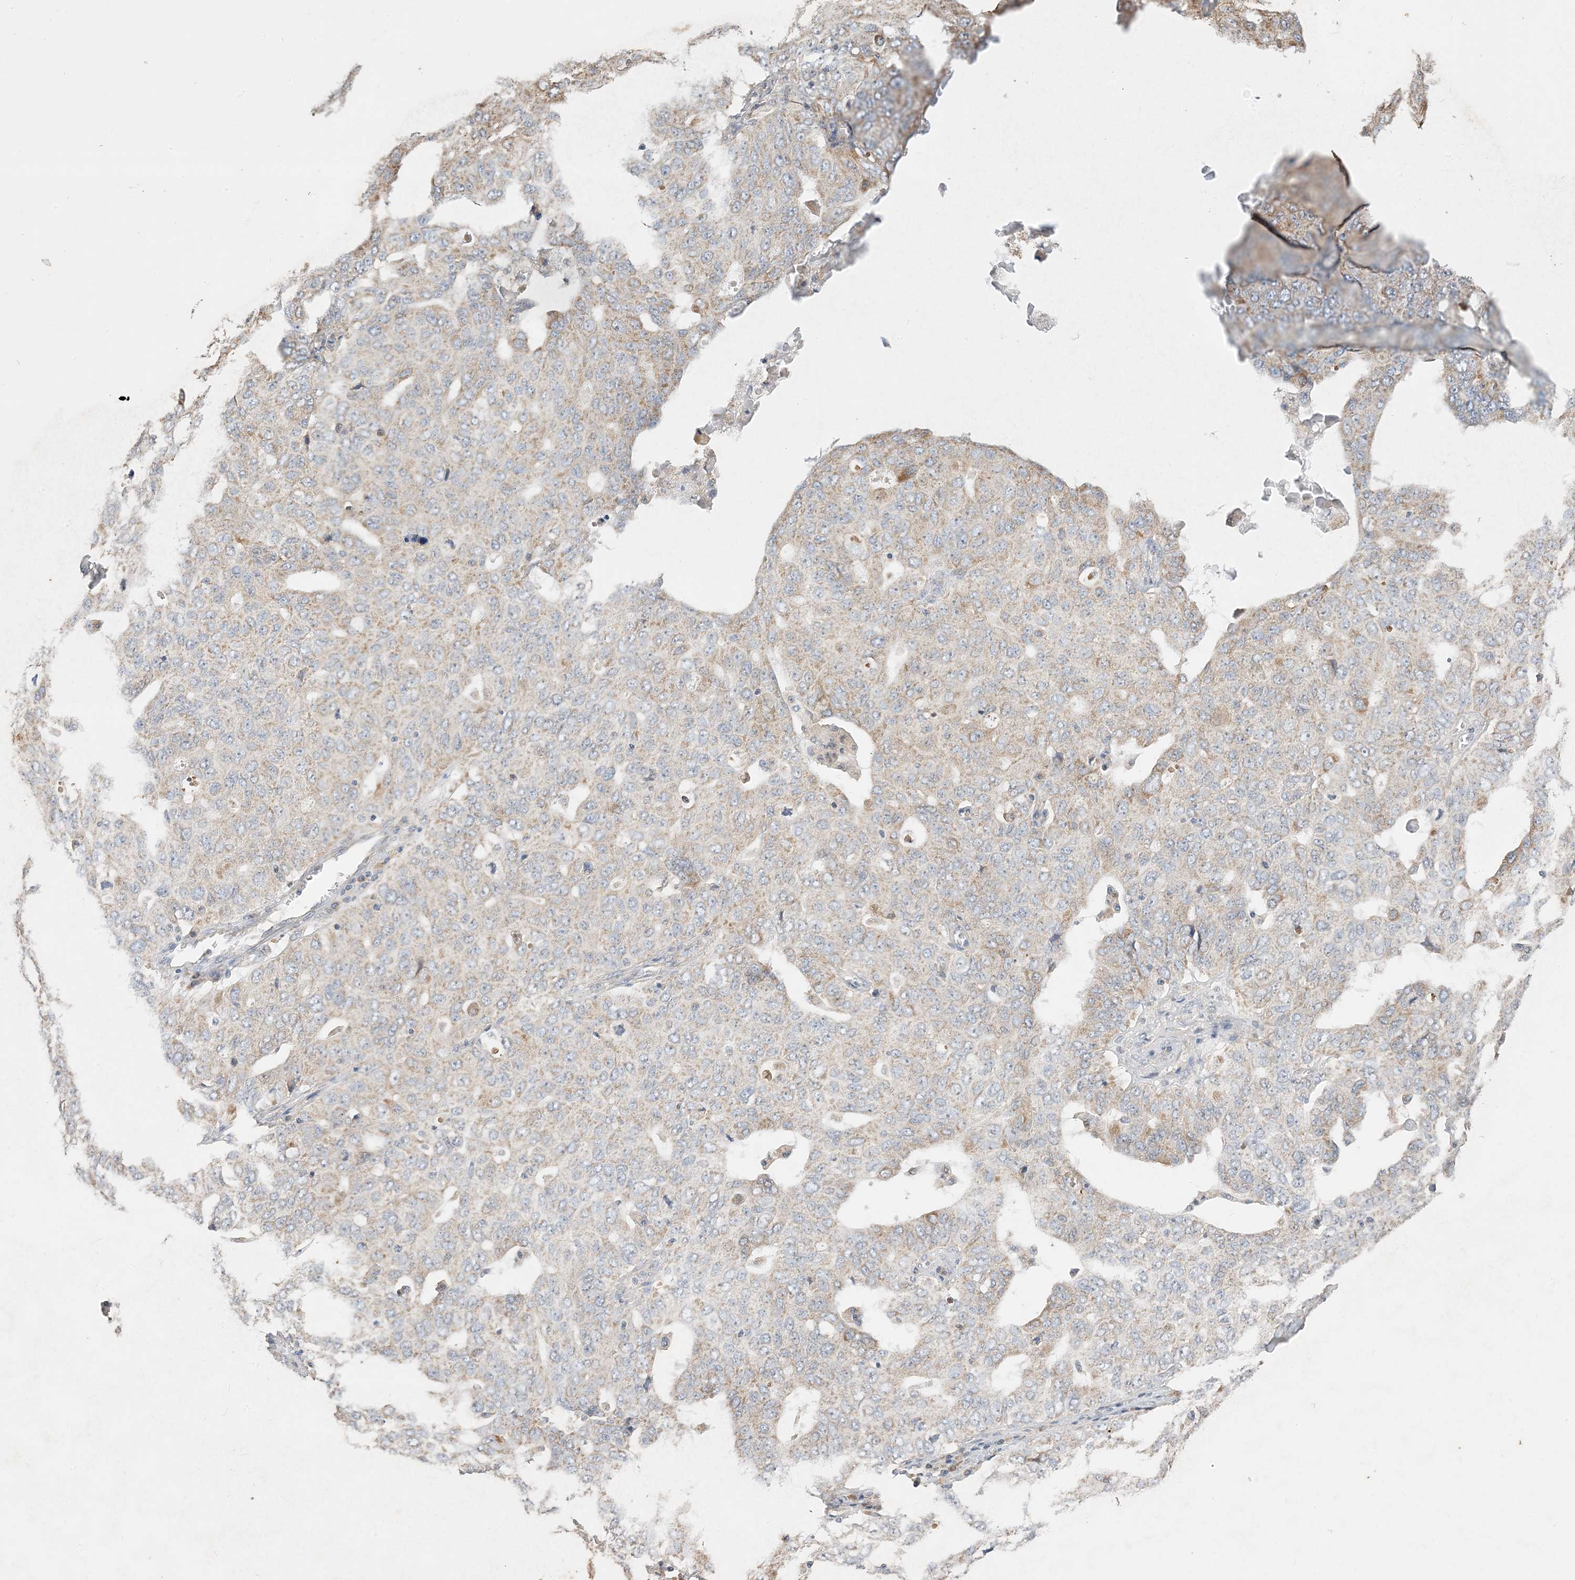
{"staining": {"intensity": "moderate", "quantity": ">75%", "location": "cytoplasmic/membranous"}, "tissue": "ovarian cancer", "cell_type": "Tumor cells", "image_type": "cancer", "snomed": [{"axis": "morphology", "description": "Carcinoma, endometroid"}, {"axis": "topography", "description": "Ovary"}], "caption": "This micrograph exhibits immunohistochemistry (IHC) staining of ovarian endometroid carcinoma, with medium moderate cytoplasmic/membranous positivity in approximately >75% of tumor cells.", "gene": "SIRT3", "patient": {"sex": "female", "age": 62}}